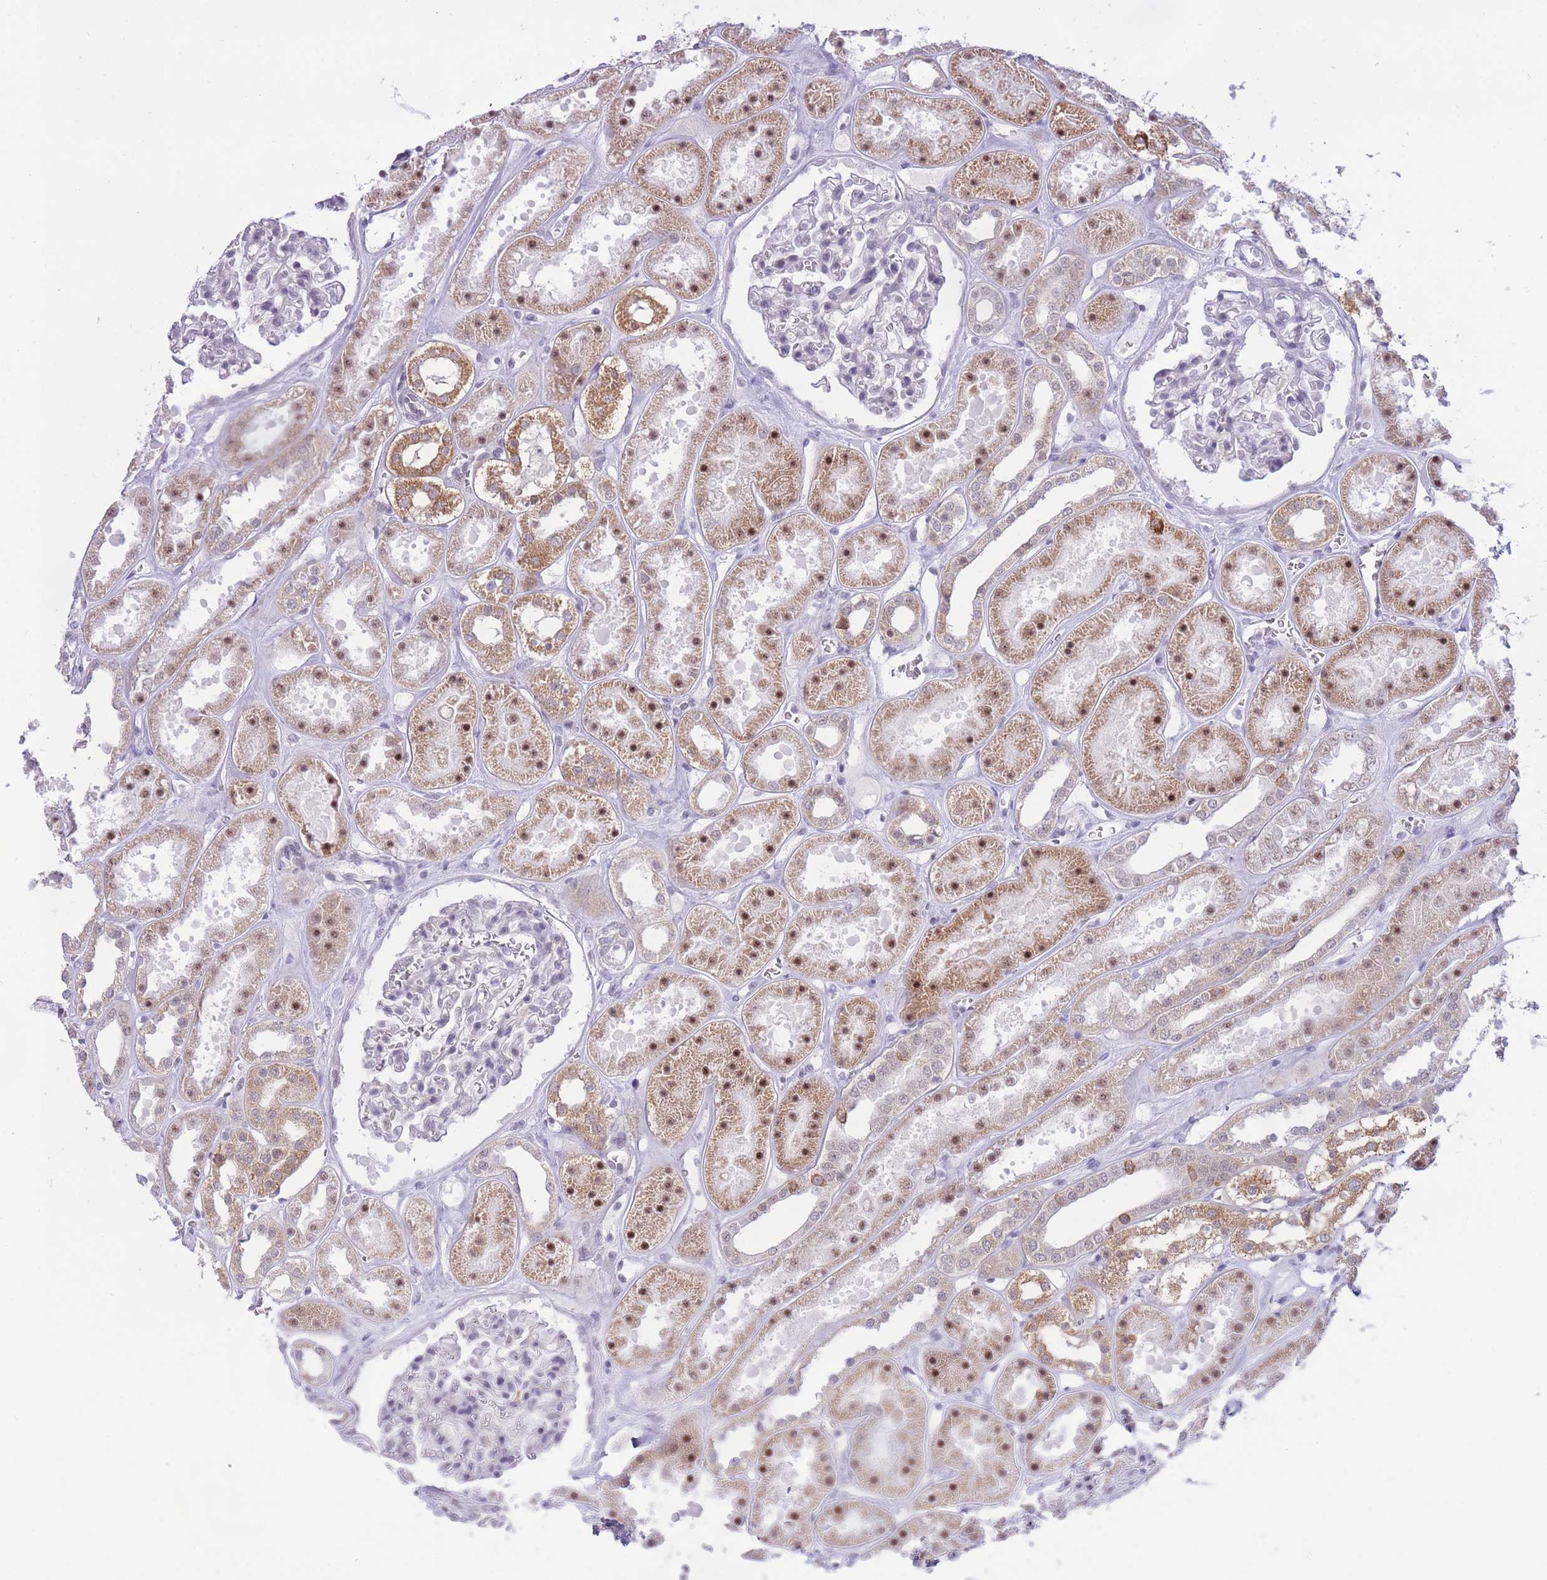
{"staining": {"intensity": "negative", "quantity": "none", "location": "none"}, "tissue": "kidney", "cell_type": "Cells in glomeruli", "image_type": "normal", "snomed": [{"axis": "morphology", "description": "Normal tissue, NOS"}, {"axis": "topography", "description": "Kidney"}], "caption": "This is an IHC micrograph of unremarkable human kidney. There is no positivity in cells in glomeruli.", "gene": "CYP2B6", "patient": {"sex": "female", "age": 41}}